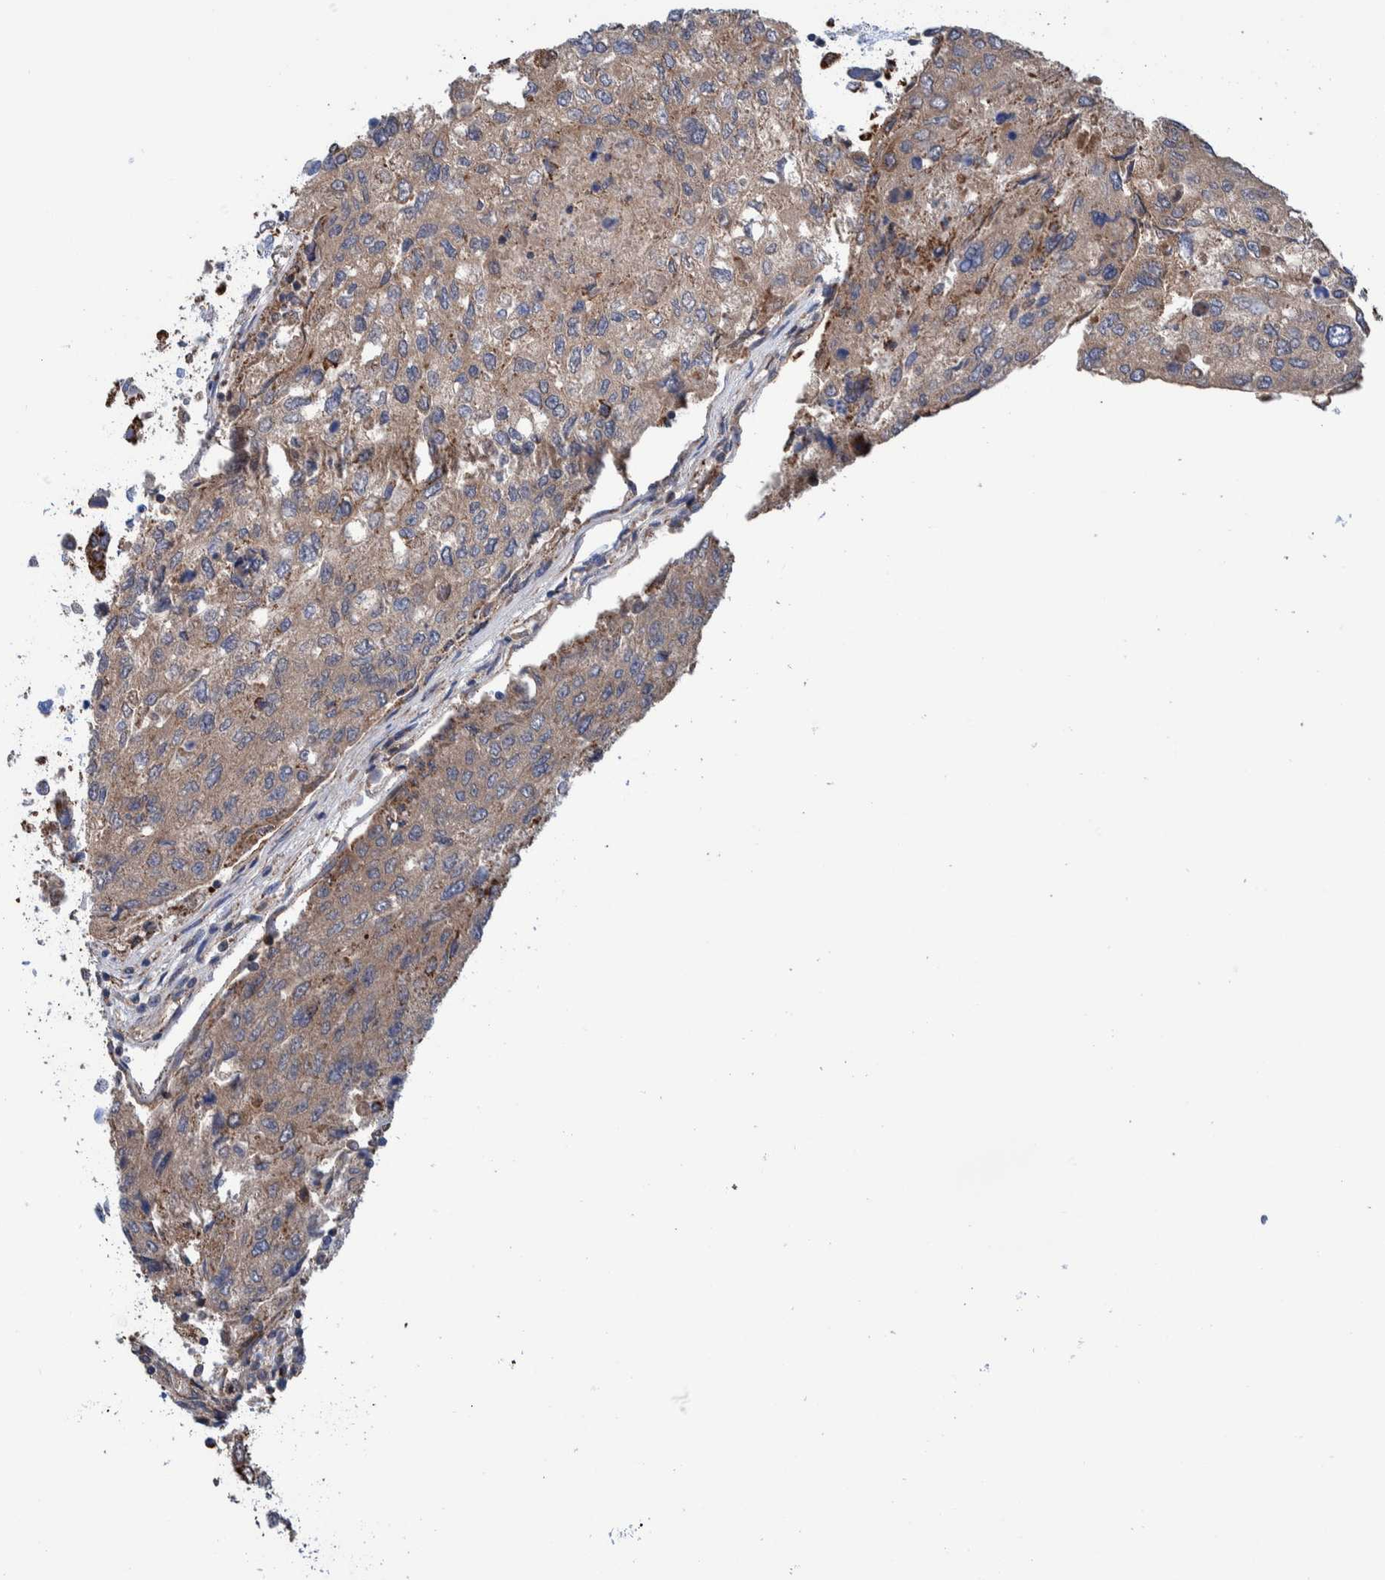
{"staining": {"intensity": "weak", "quantity": ">75%", "location": "cytoplasmic/membranous"}, "tissue": "urothelial cancer", "cell_type": "Tumor cells", "image_type": "cancer", "snomed": [{"axis": "morphology", "description": "Urothelial carcinoma, High grade"}, {"axis": "topography", "description": "Lymph node"}, {"axis": "topography", "description": "Urinary bladder"}], "caption": "An IHC photomicrograph of neoplastic tissue is shown. Protein staining in brown labels weak cytoplasmic/membranous positivity in high-grade urothelial carcinoma within tumor cells. (Stains: DAB (3,3'-diaminobenzidine) in brown, nuclei in blue, Microscopy: brightfield microscopy at high magnification).", "gene": "DECR1", "patient": {"sex": "male", "age": 51}}